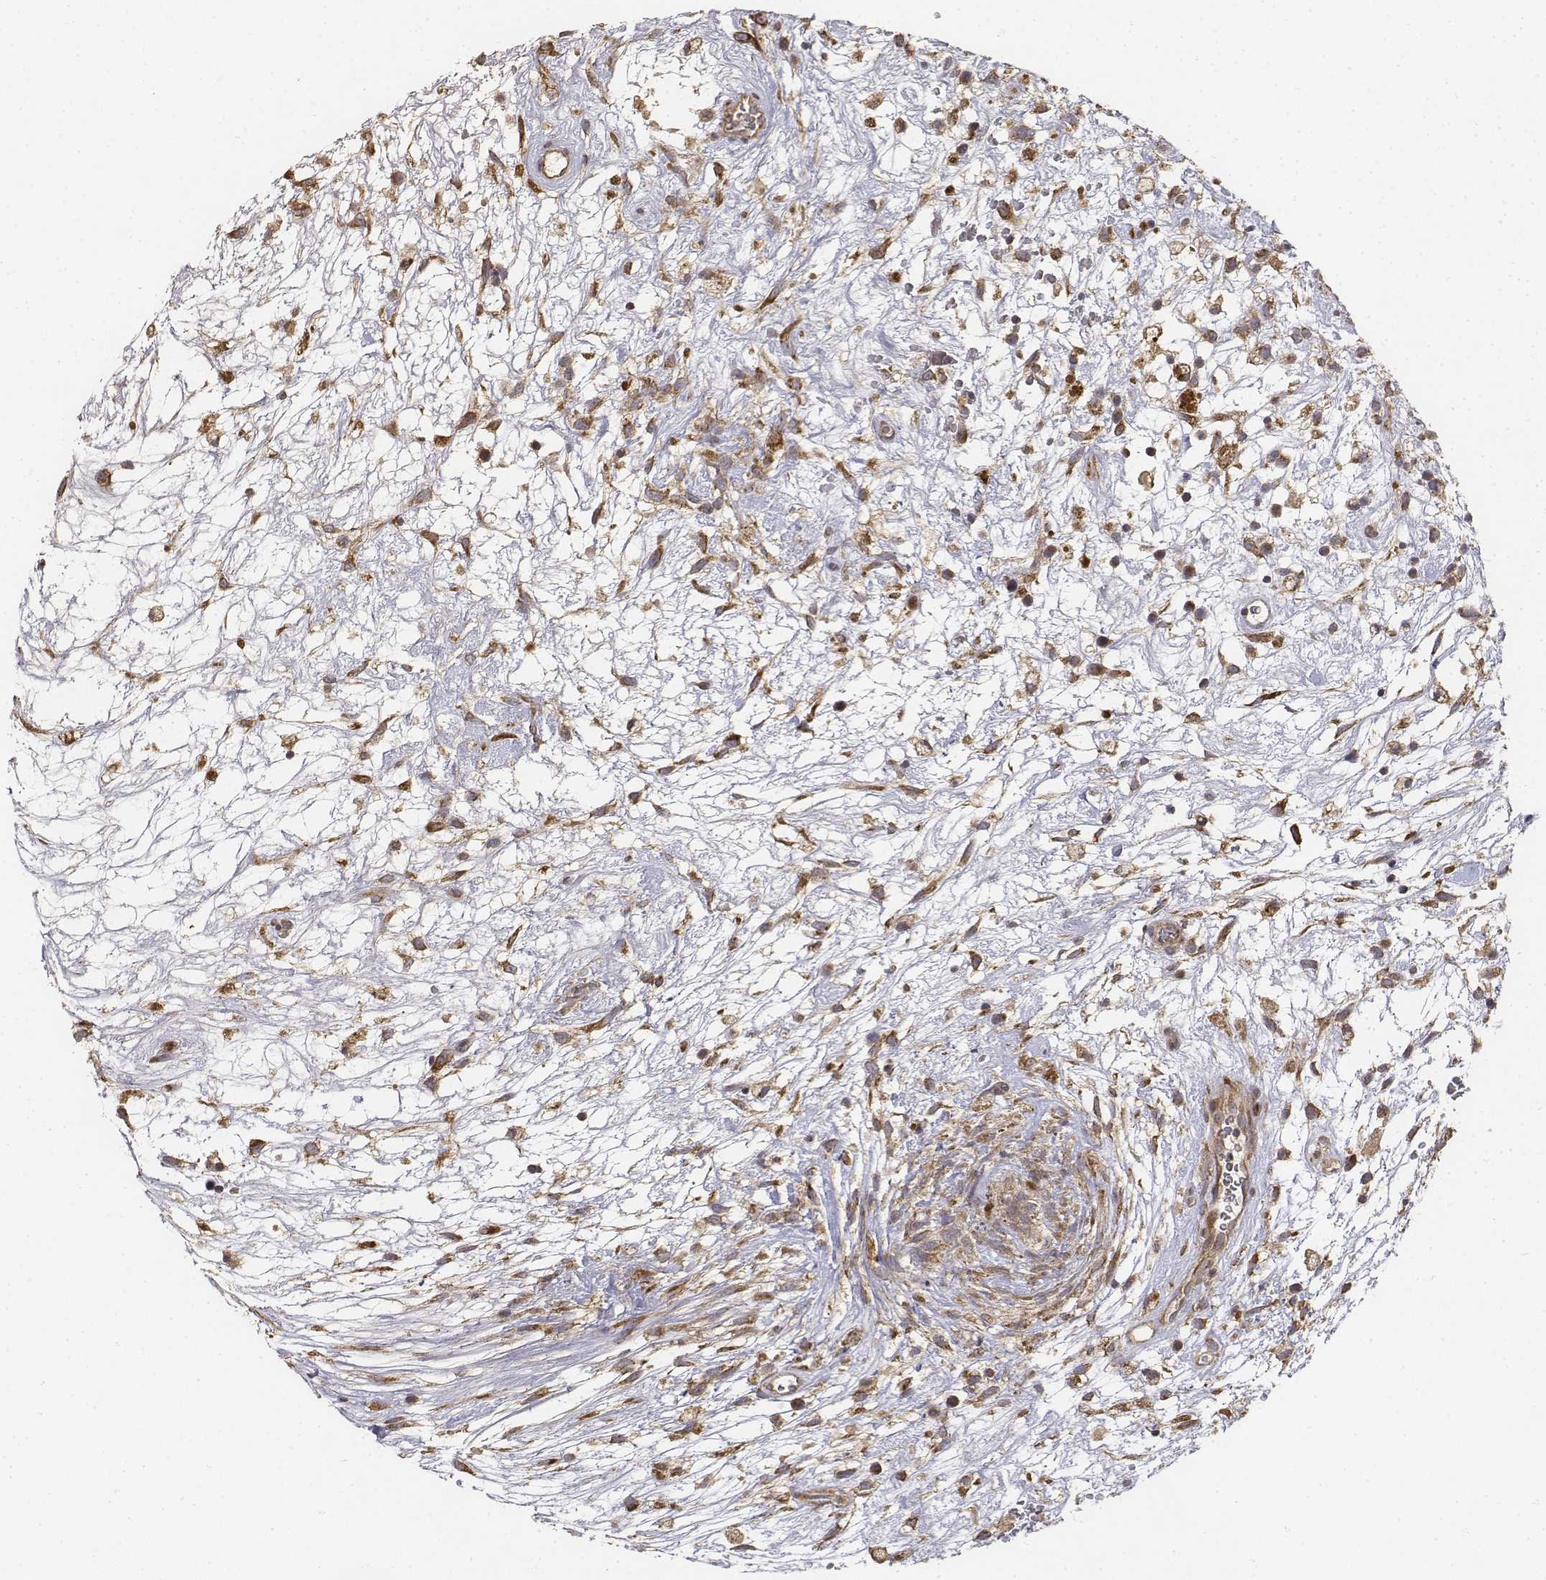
{"staining": {"intensity": "moderate", "quantity": ">75%", "location": "cytoplasmic/membranous"}, "tissue": "testis cancer", "cell_type": "Tumor cells", "image_type": "cancer", "snomed": [{"axis": "morphology", "description": "Normal tissue, NOS"}, {"axis": "morphology", "description": "Carcinoma, Embryonal, NOS"}, {"axis": "topography", "description": "Testis"}], "caption": "Testis embryonal carcinoma stained for a protein reveals moderate cytoplasmic/membranous positivity in tumor cells.", "gene": "FBXO21", "patient": {"sex": "male", "age": 32}}